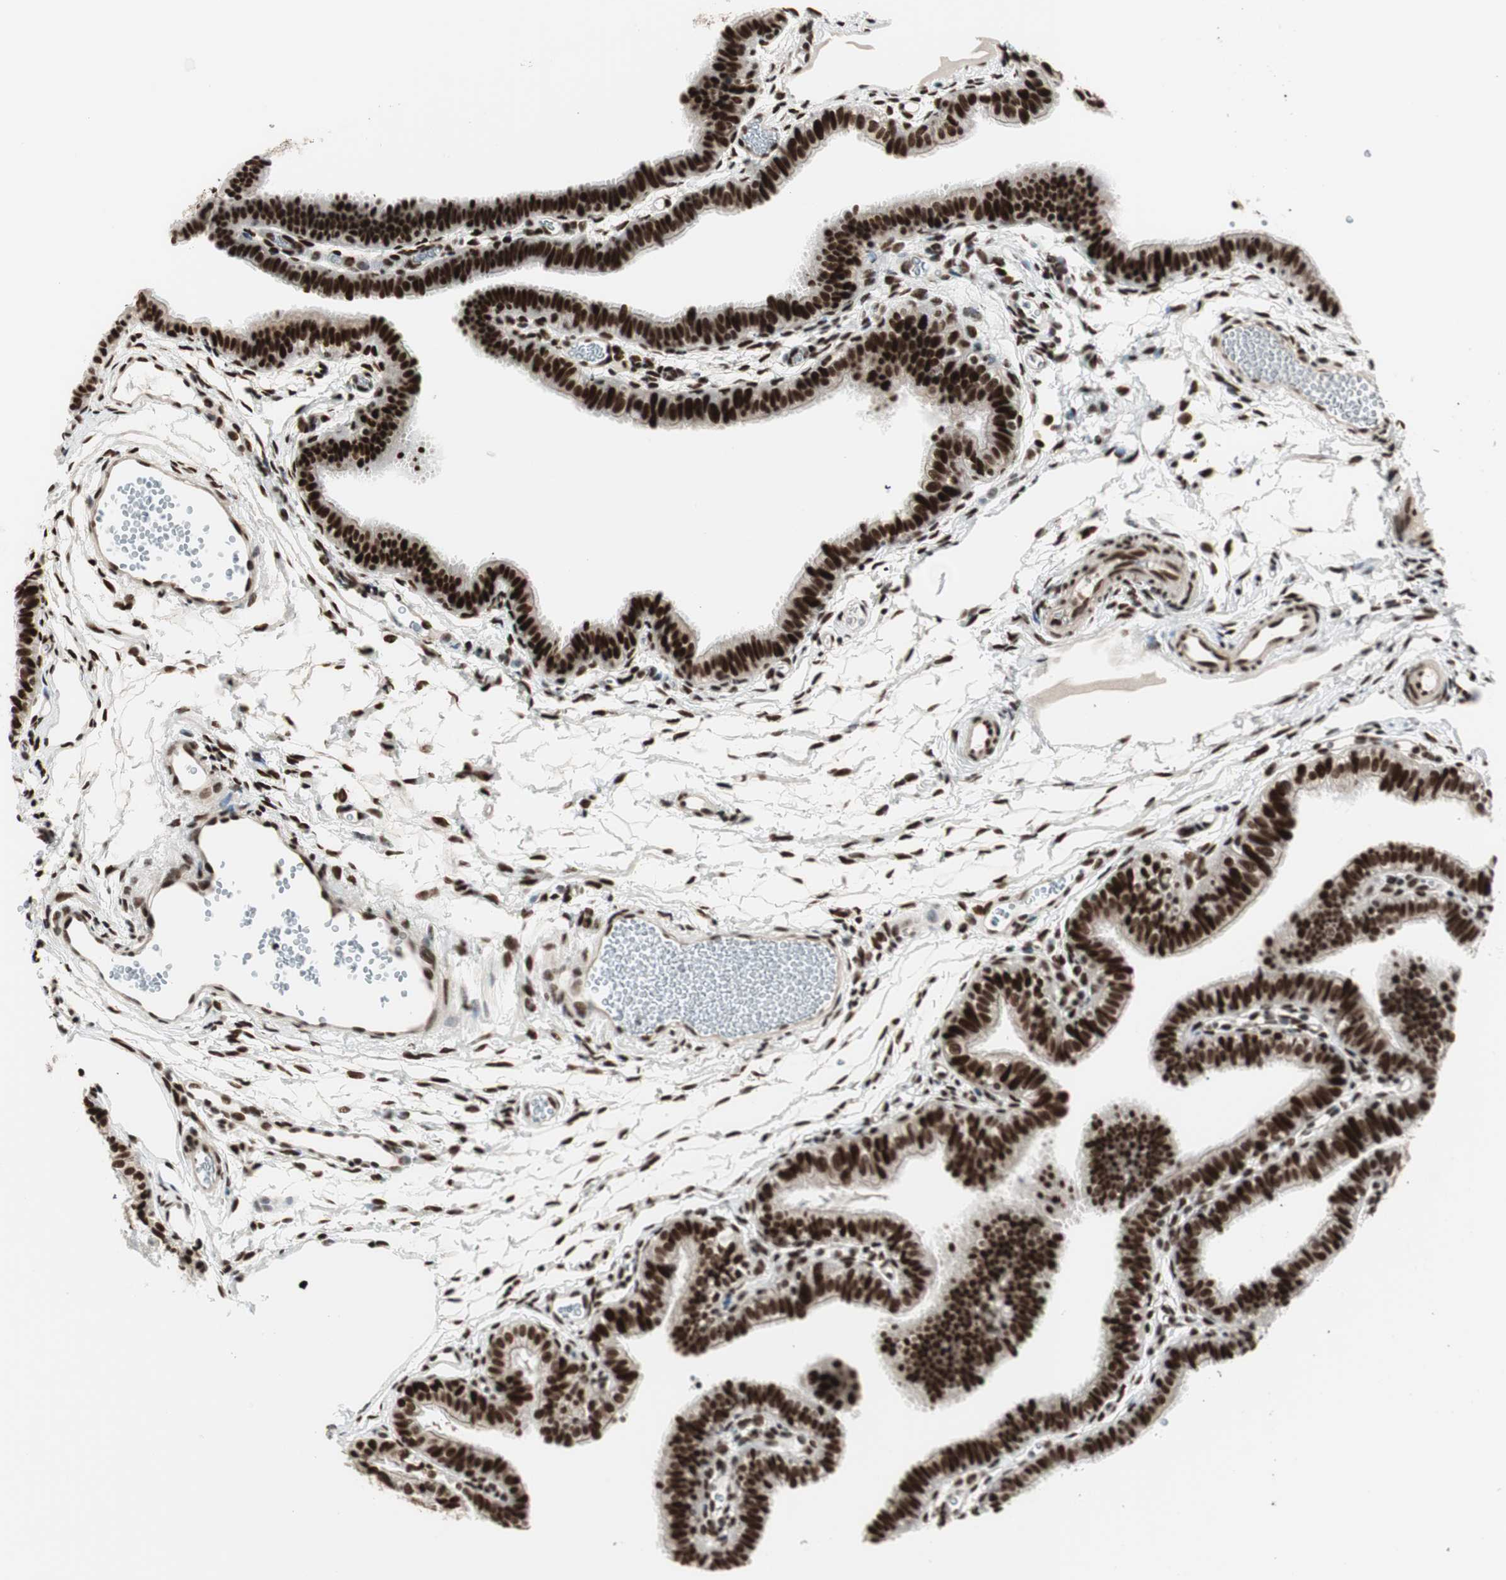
{"staining": {"intensity": "strong", "quantity": ">75%", "location": "nuclear"}, "tissue": "fallopian tube", "cell_type": "Glandular cells", "image_type": "normal", "snomed": [{"axis": "morphology", "description": "Normal tissue, NOS"}, {"axis": "topography", "description": "Fallopian tube"}, {"axis": "topography", "description": "Placenta"}], "caption": "An immunohistochemistry (IHC) image of benign tissue is shown. Protein staining in brown highlights strong nuclear positivity in fallopian tube within glandular cells. (brown staining indicates protein expression, while blue staining denotes nuclei).", "gene": "HEXIM1", "patient": {"sex": "female", "age": 34}}